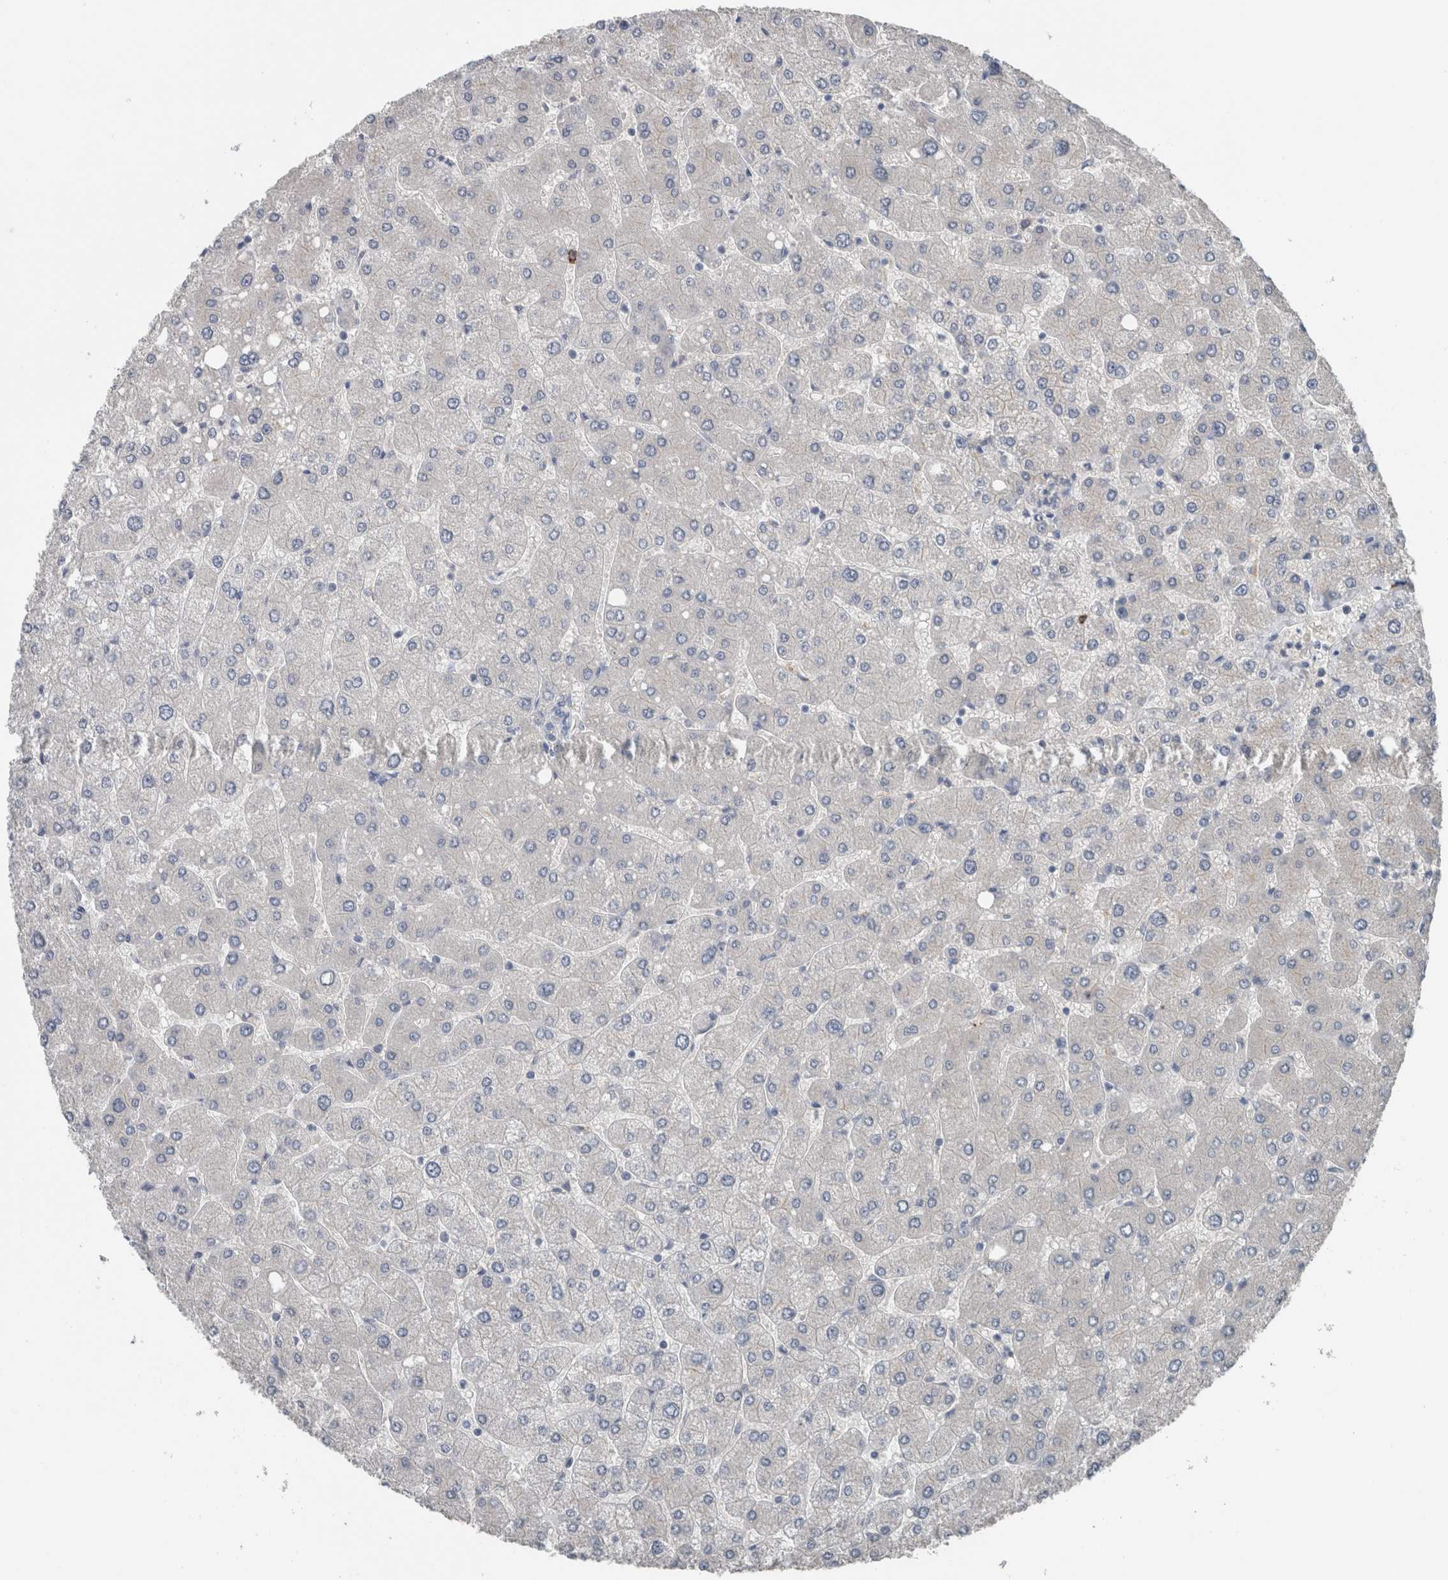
{"staining": {"intensity": "negative", "quantity": "none", "location": "none"}, "tissue": "liver", "cell_type": "Cholangiocytes", "image_type": "normal", "snomed": [{"axis": "morphology", "description": "Normal tissue, NOS"}, {"axis": "topography", "description": "Liver"}], "caption": "The histopathology image demonstrates no staining of cholangiocytes in normal liver. (DAB immunohistochemistry (IHC) with hematoxylin counter stain).", "gene": "CRNN", "patient": {"sex": "male", "age": 55}}